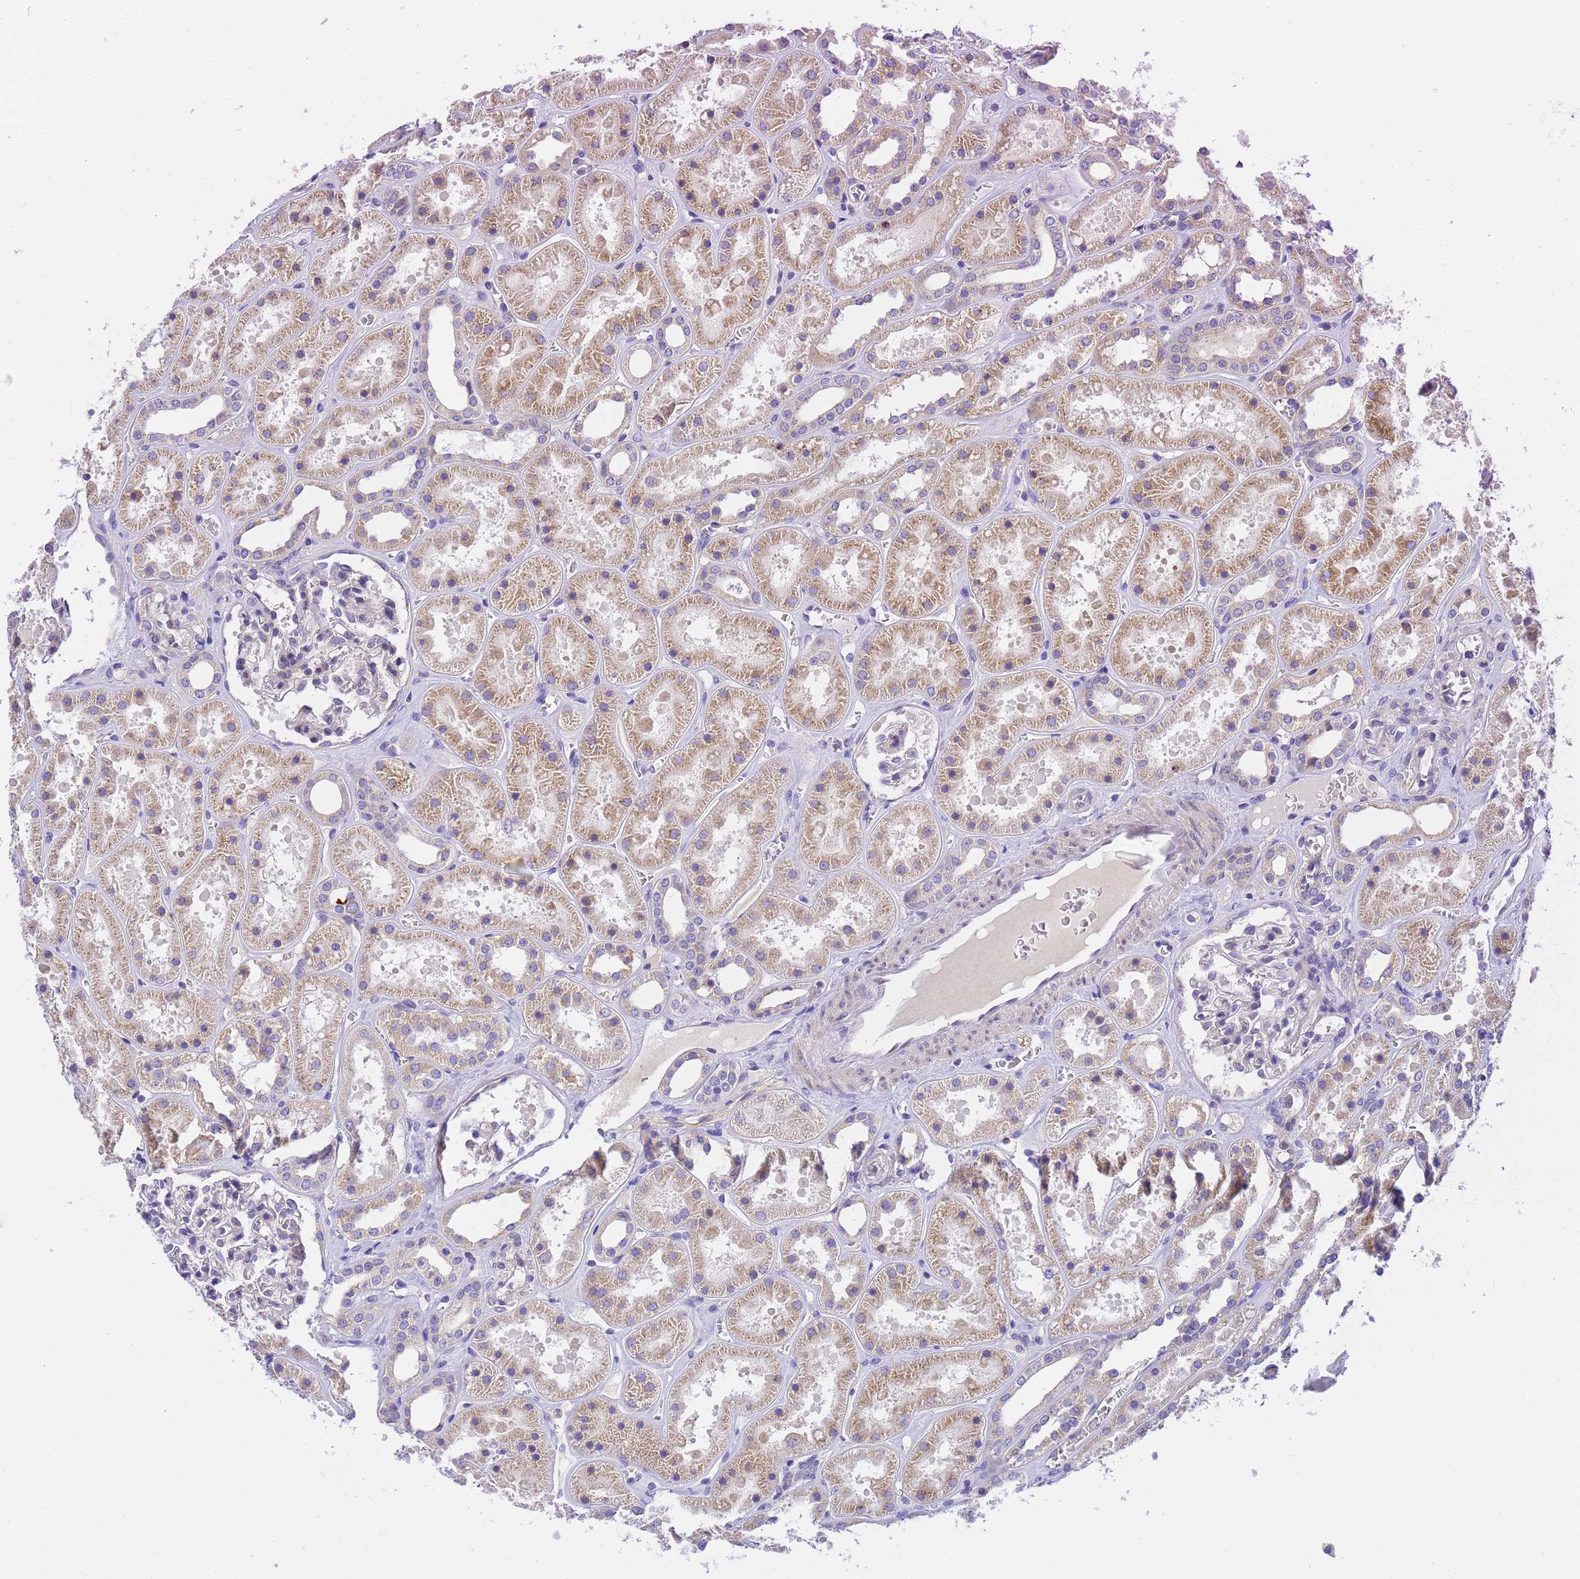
{"staining": {"intensity": "negative", "quantity": "none", "location": "none"}, "tissue": "kidney", "cell_type": "Cells in glomeruli", "image_type": "normal", "snomed": [{"axis": "morphology", "description": "Normal tissue, NOS"}, {"axis": "topography", "description": "Kidney"}], "caption": "Cells in glomeruli show no significant protein positivity in benign kidney. Nuclei are stained in blue.", "gene": "RHBDD3", "patient": {"sex": "female", "age": 41}}